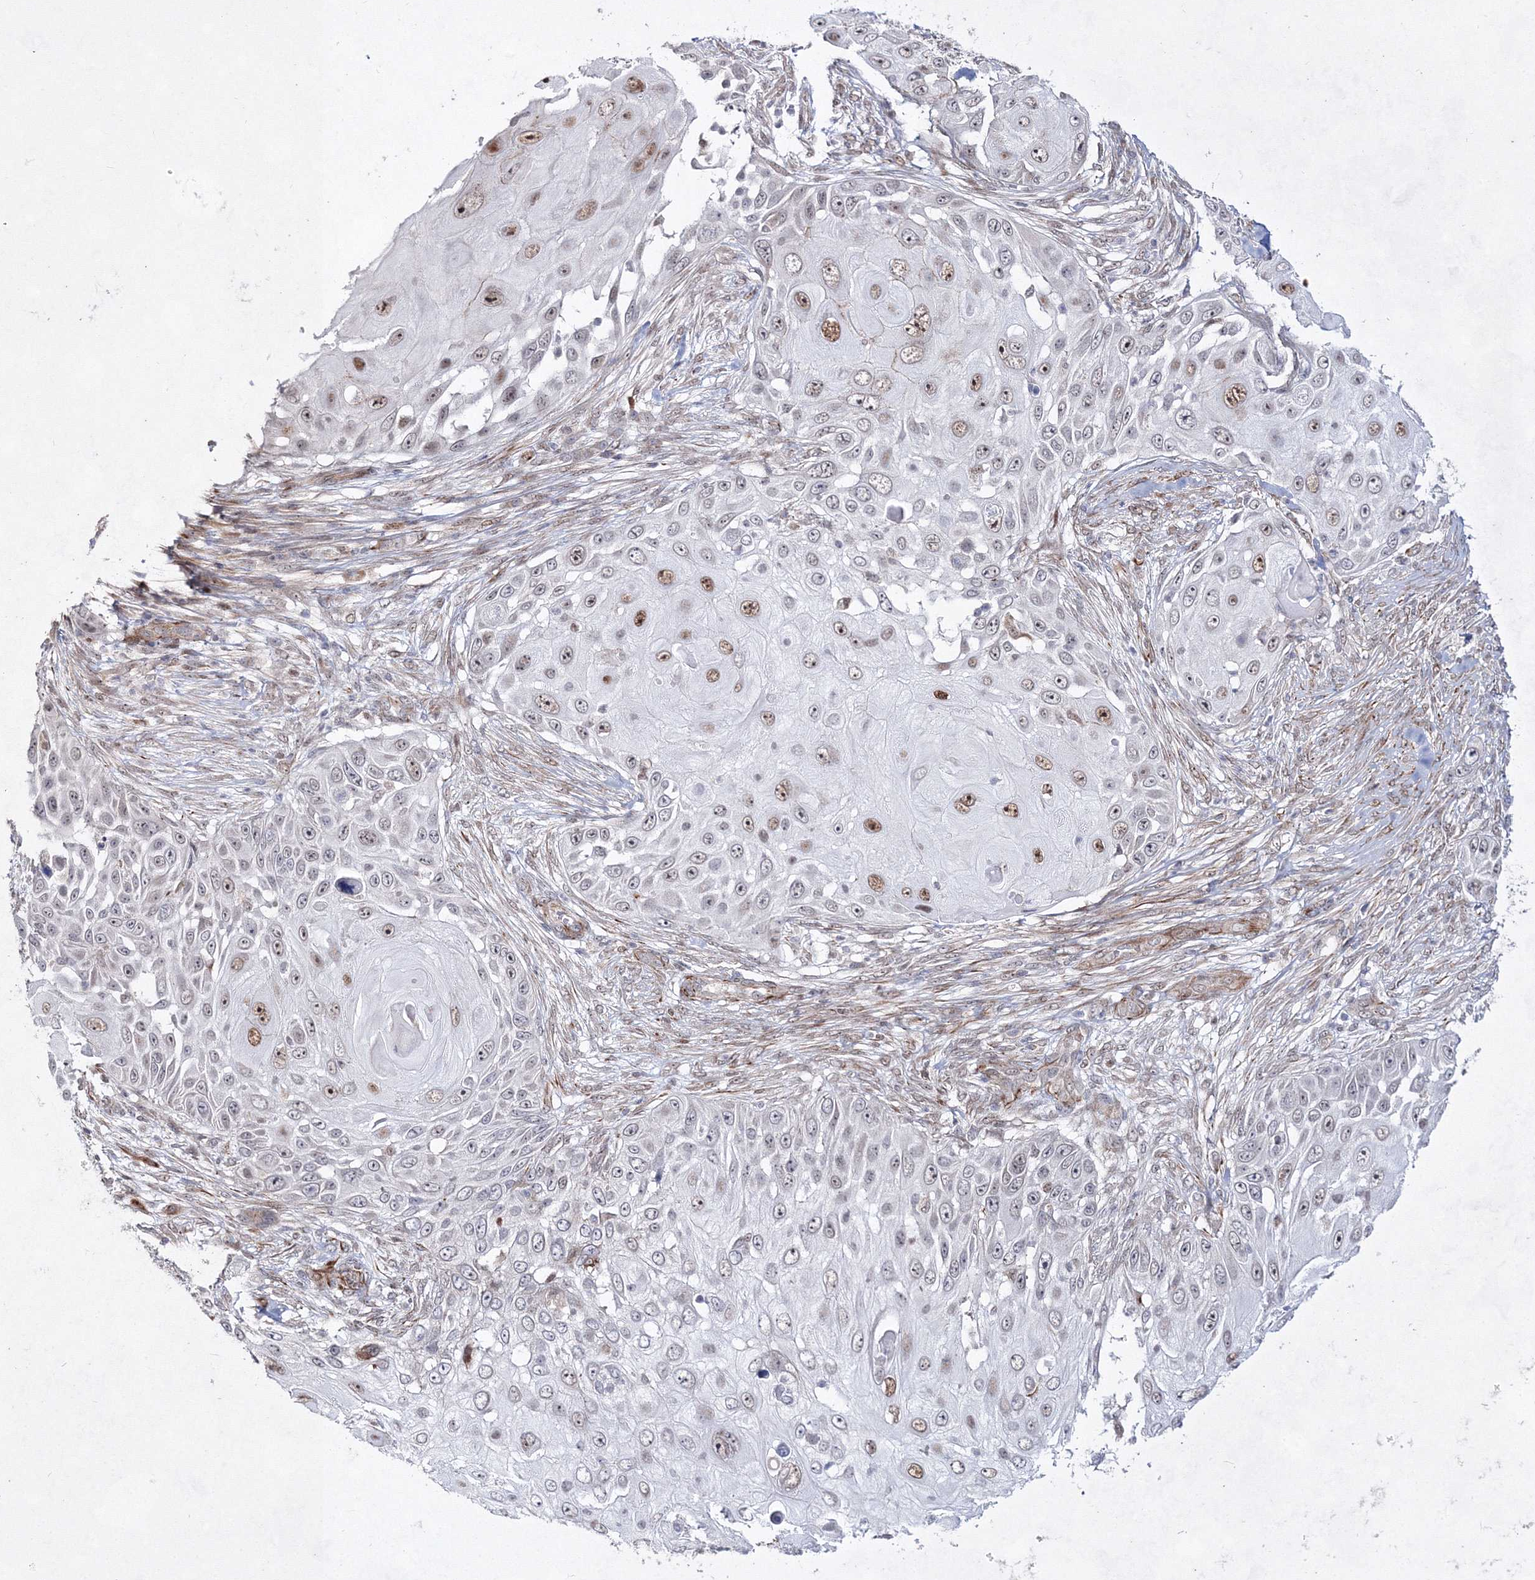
{"staining": {"intensity": "moderate", "quantity": "<25%", "location": "nuclear"}, "tissue": "skin cancer", "cell_type": "Tumor cells", "image_type": "cancer", "snomed": [{"axis": "morphology", "description": "Squamous cell carcinoma, NOS"}, {"axis": "topography", "description": "Skin"}], "caption": "Immunohistochemistry photomicrograph of neoplastic tissue: human skin cancer (squamous cell carcinoma) stained using immunohistochemistry exhibits low levels of moderate protein expression localized specifically in the nuclear of tumor cells, appearing as a nuclear brown color.", "gene": "SNIP1", "patient": {"sex": "female", "age": 44}}